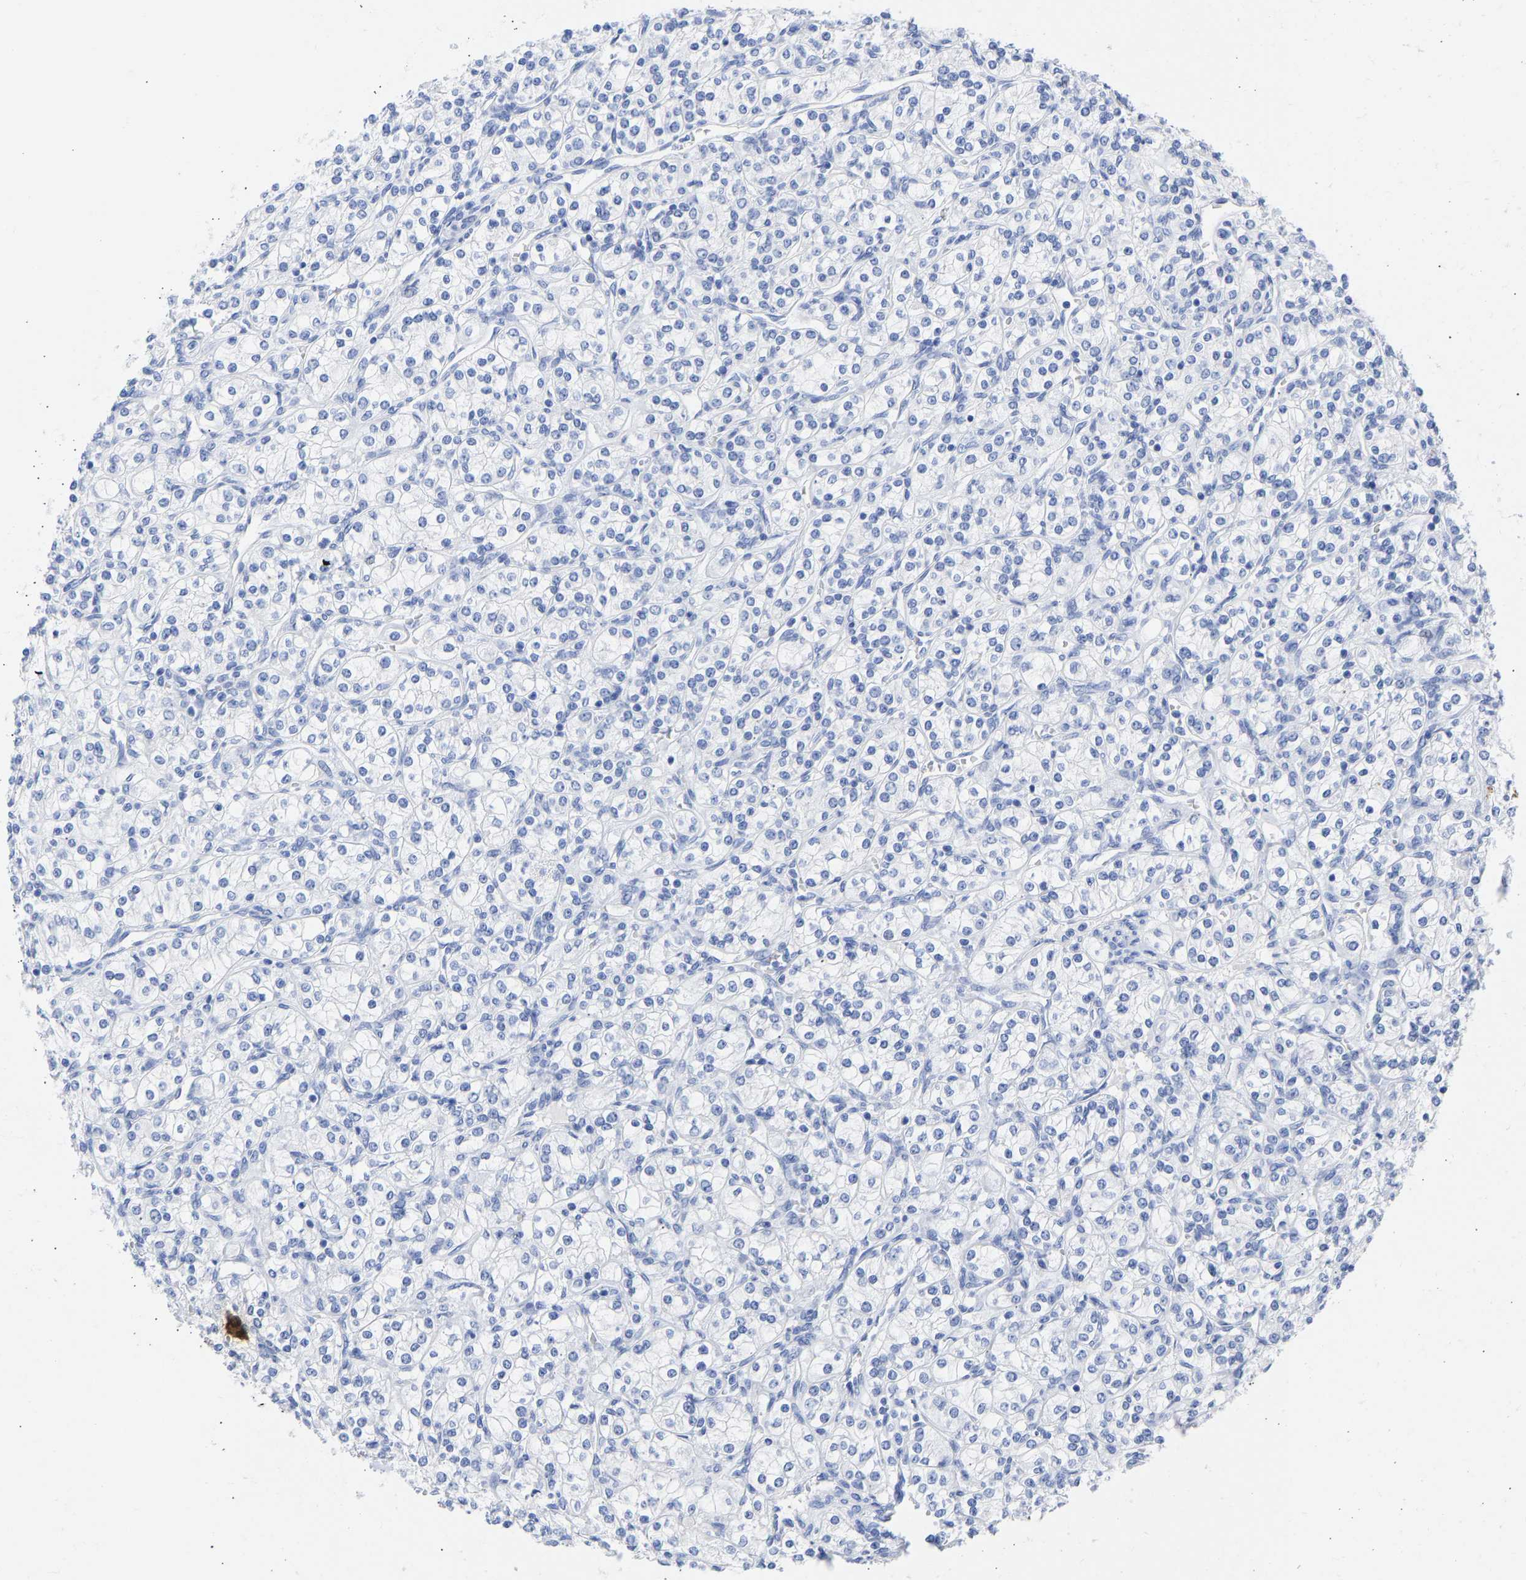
{"staining": {"intensity": "negative", "quantity": "none", "location": "none"}, "tissue": "renal cancer", "cell_type": "Tumor cells", "image_type": "cancer", "snomed": [{"axis": "morphology", "description": "Adenocarcinoma, NOS"}, {"axis": "topography", "description": "Kidney"}], "caption": "High power microscopy micrograph of an immunohistochemistry (IHC) histopathology image of adenocarcinoma (renal), revealing no significant staining in tumor cells.", "gene": "KRT1", "patient": {"sex": "male", "age": 77}}